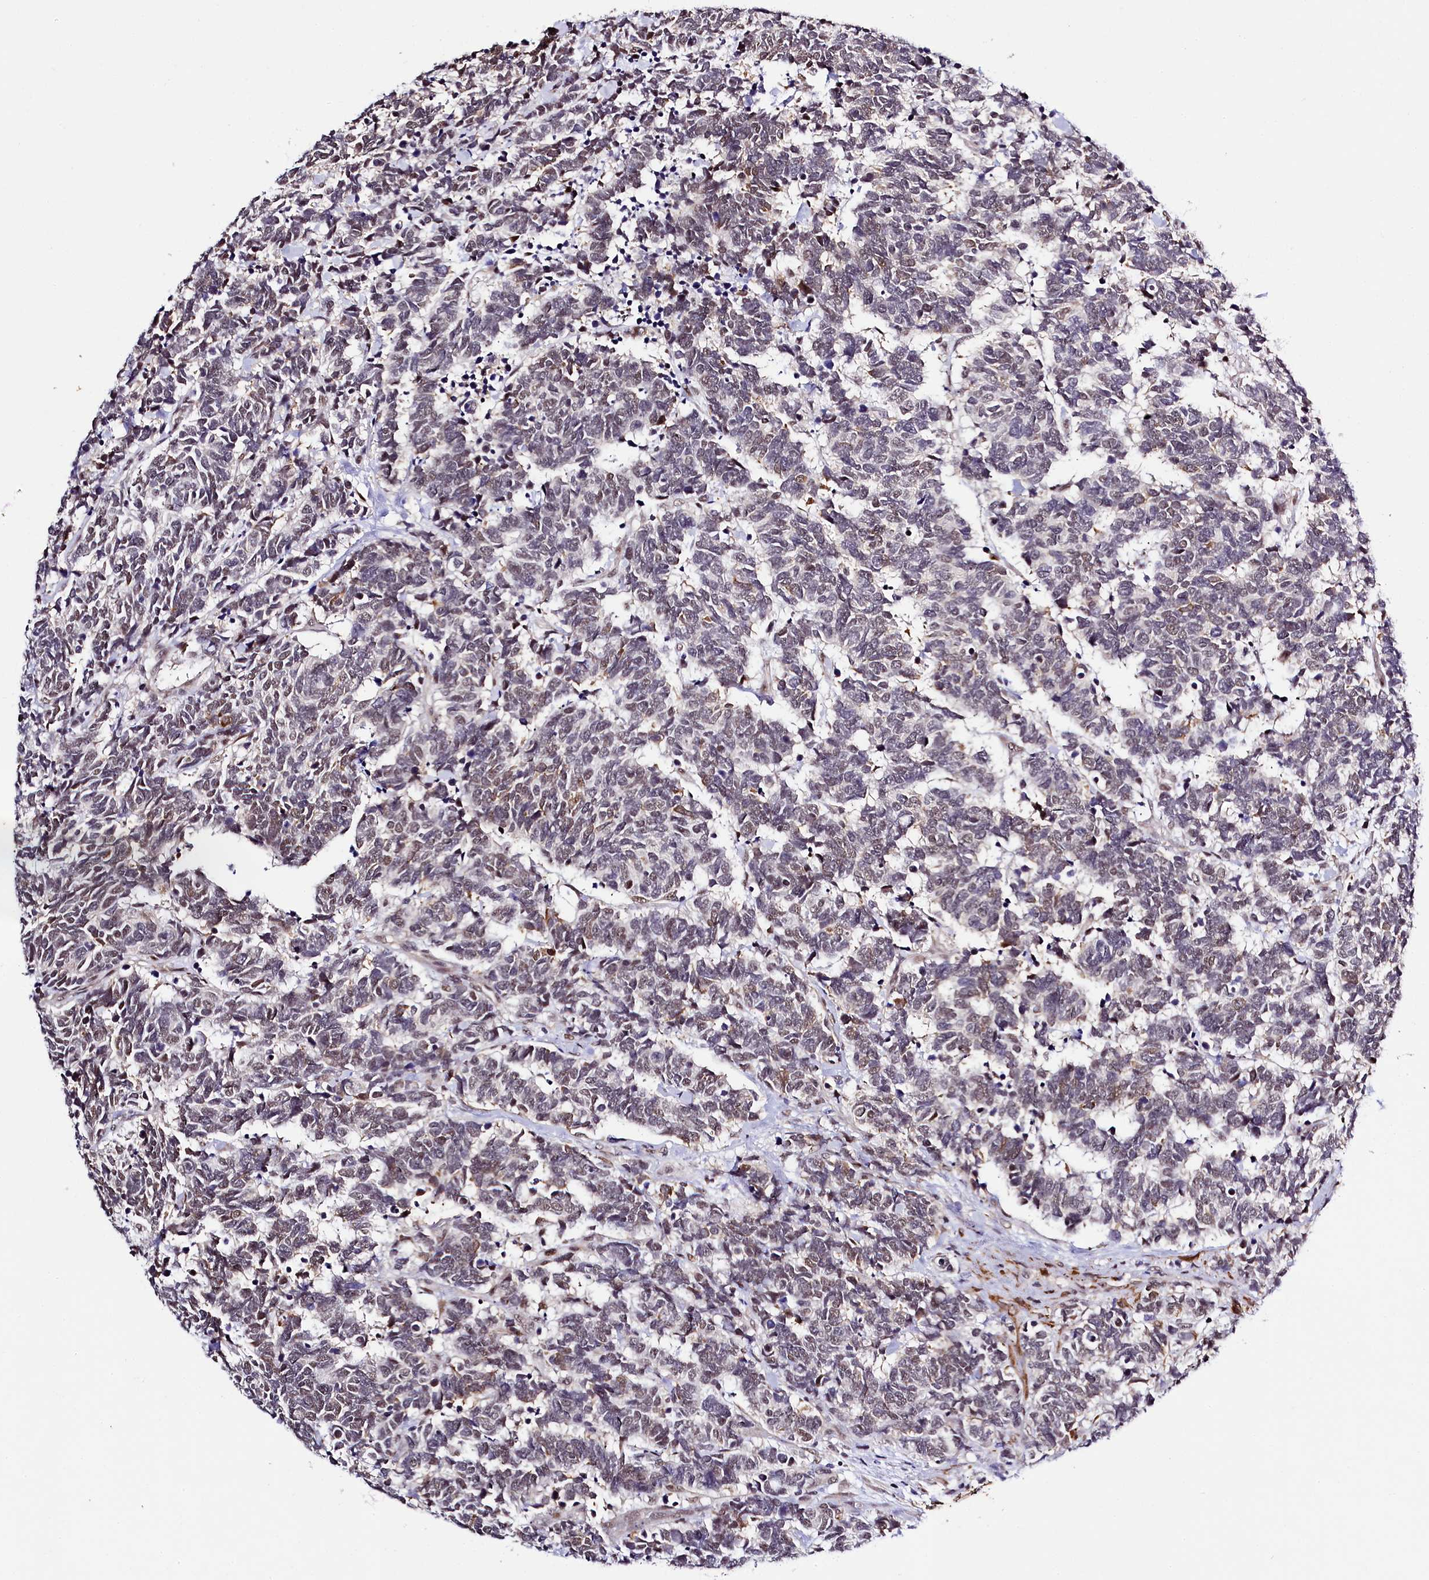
{"staining": {"intensity": "moderate", "quantity": "25%-75%", "location": "cytoplasmic/membranous,nuclear"}, "tissue": "carcinoid", "cell_type": "Tumor cells", "image_type": "cancer", "snomed": [{"axis": "morphology", "description": "Carcinoma, NOS"}, {"axis": "morphology", "description": "Carcinoid, malignant, NOS"}, {"axis": "topography", "description": "Urinary bladder"}], "caption": "This micrograph displays carcinoid (malignant) stained with immunohistochemistry to label a protein in brown. The cytoplasmic/membranous and nuclear of tumor cells show moderate positivity for the protein. Nuclei are counter-stained blue.", "gene": "SAMD10", "patient": {"sex": "male", "age": 57}}